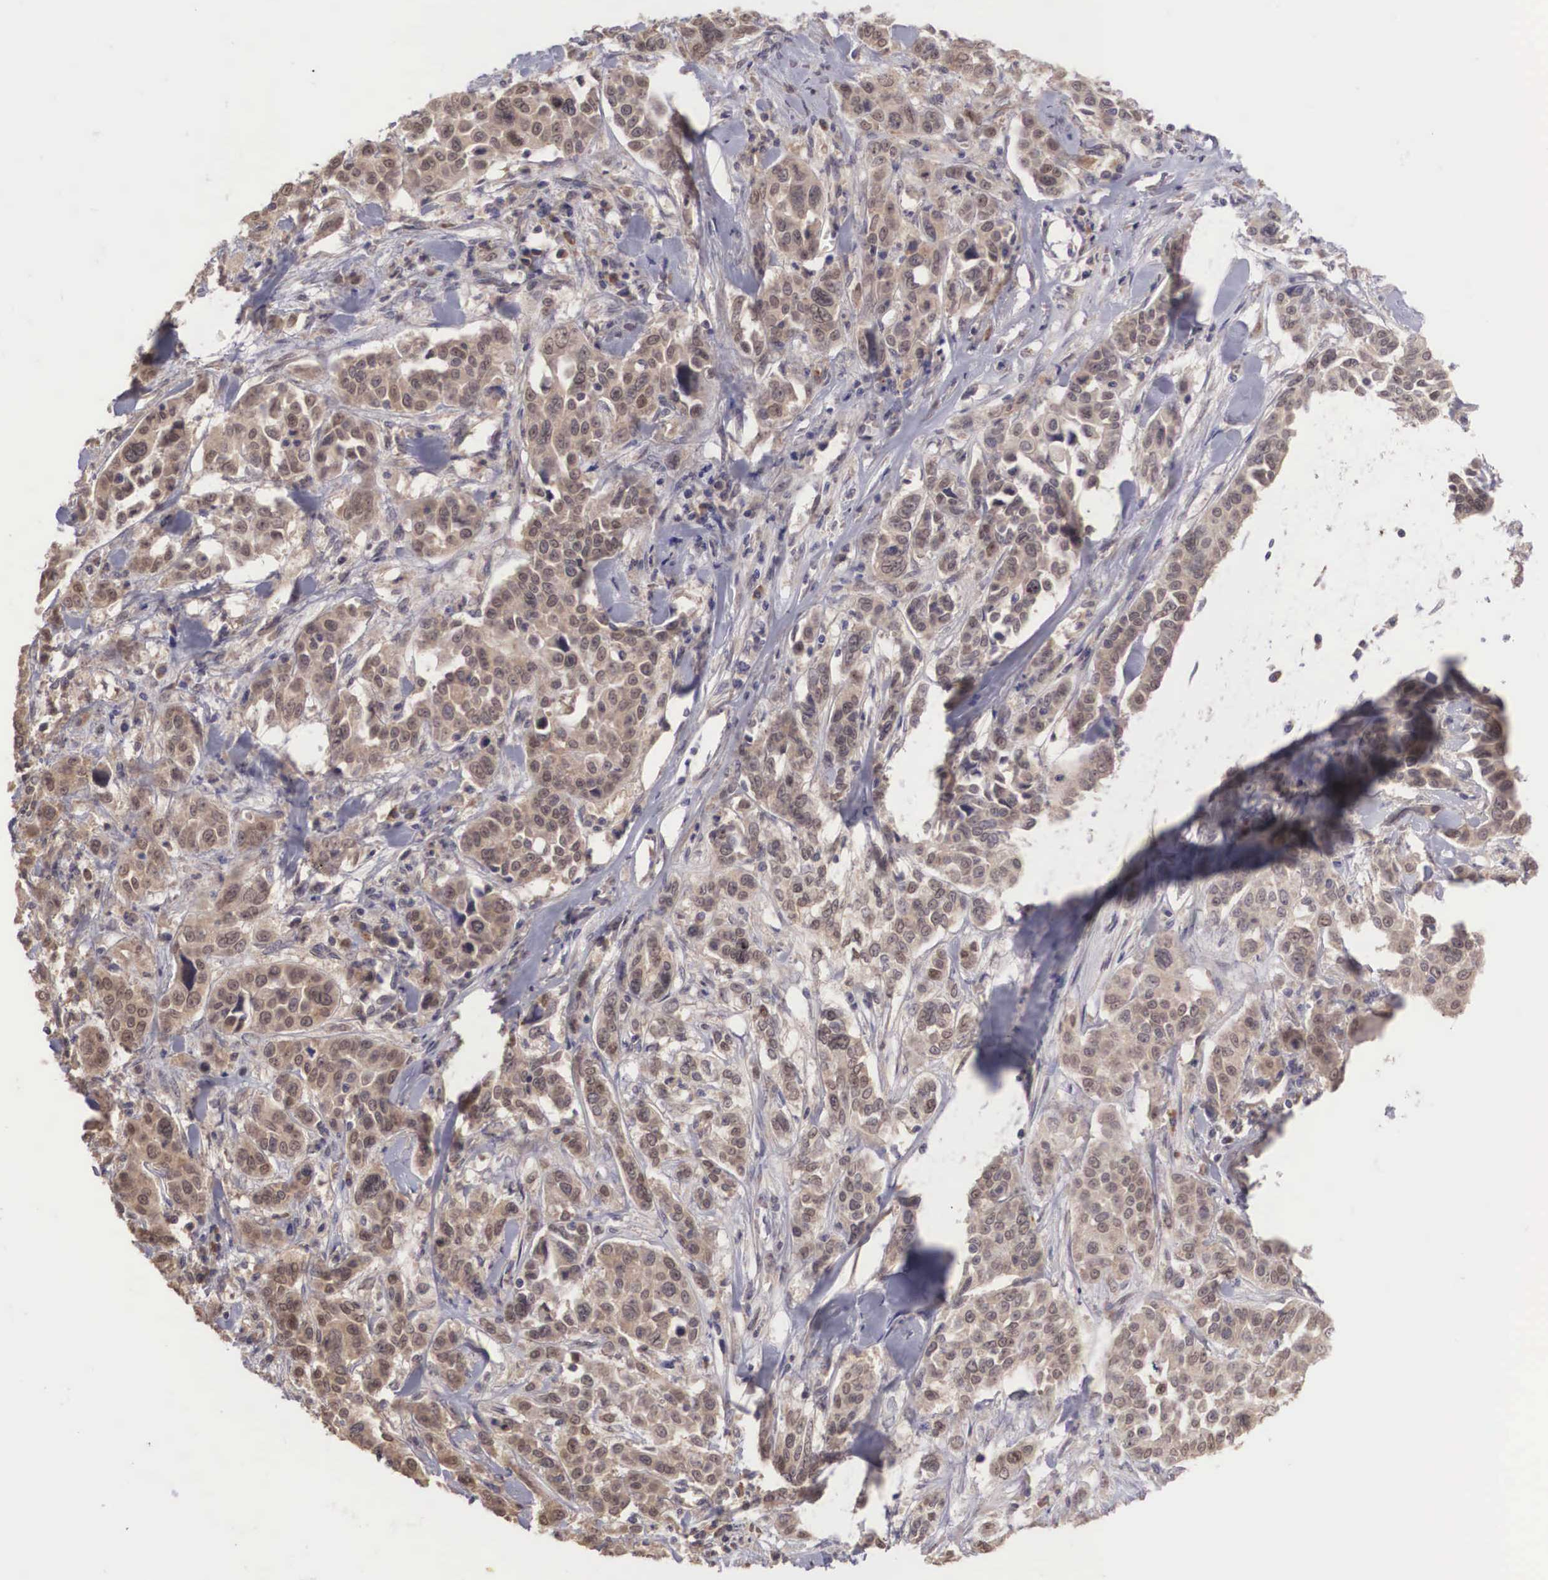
{"staining": {"intensity": "weak", "quantity": ">75%", "location": "cytoplasmic/membranous"}, "tissue": "pancreatic cancer", "cell_type": "Tumor cells", "image_type": "cancer", "snomed": [{"axis": "morphology", "description": "Adenocarcinoma, NOS"}, {"axis": "topography", "description": "Pancreas"}], "caption": "Protein staining of pancreatic cancer tissue demonstrates weak cytoplasmic/membranous staining in about >75% of tumor cells.", "gene": "DNAJB7", "patient": {"sex": "female", "age": 52}}